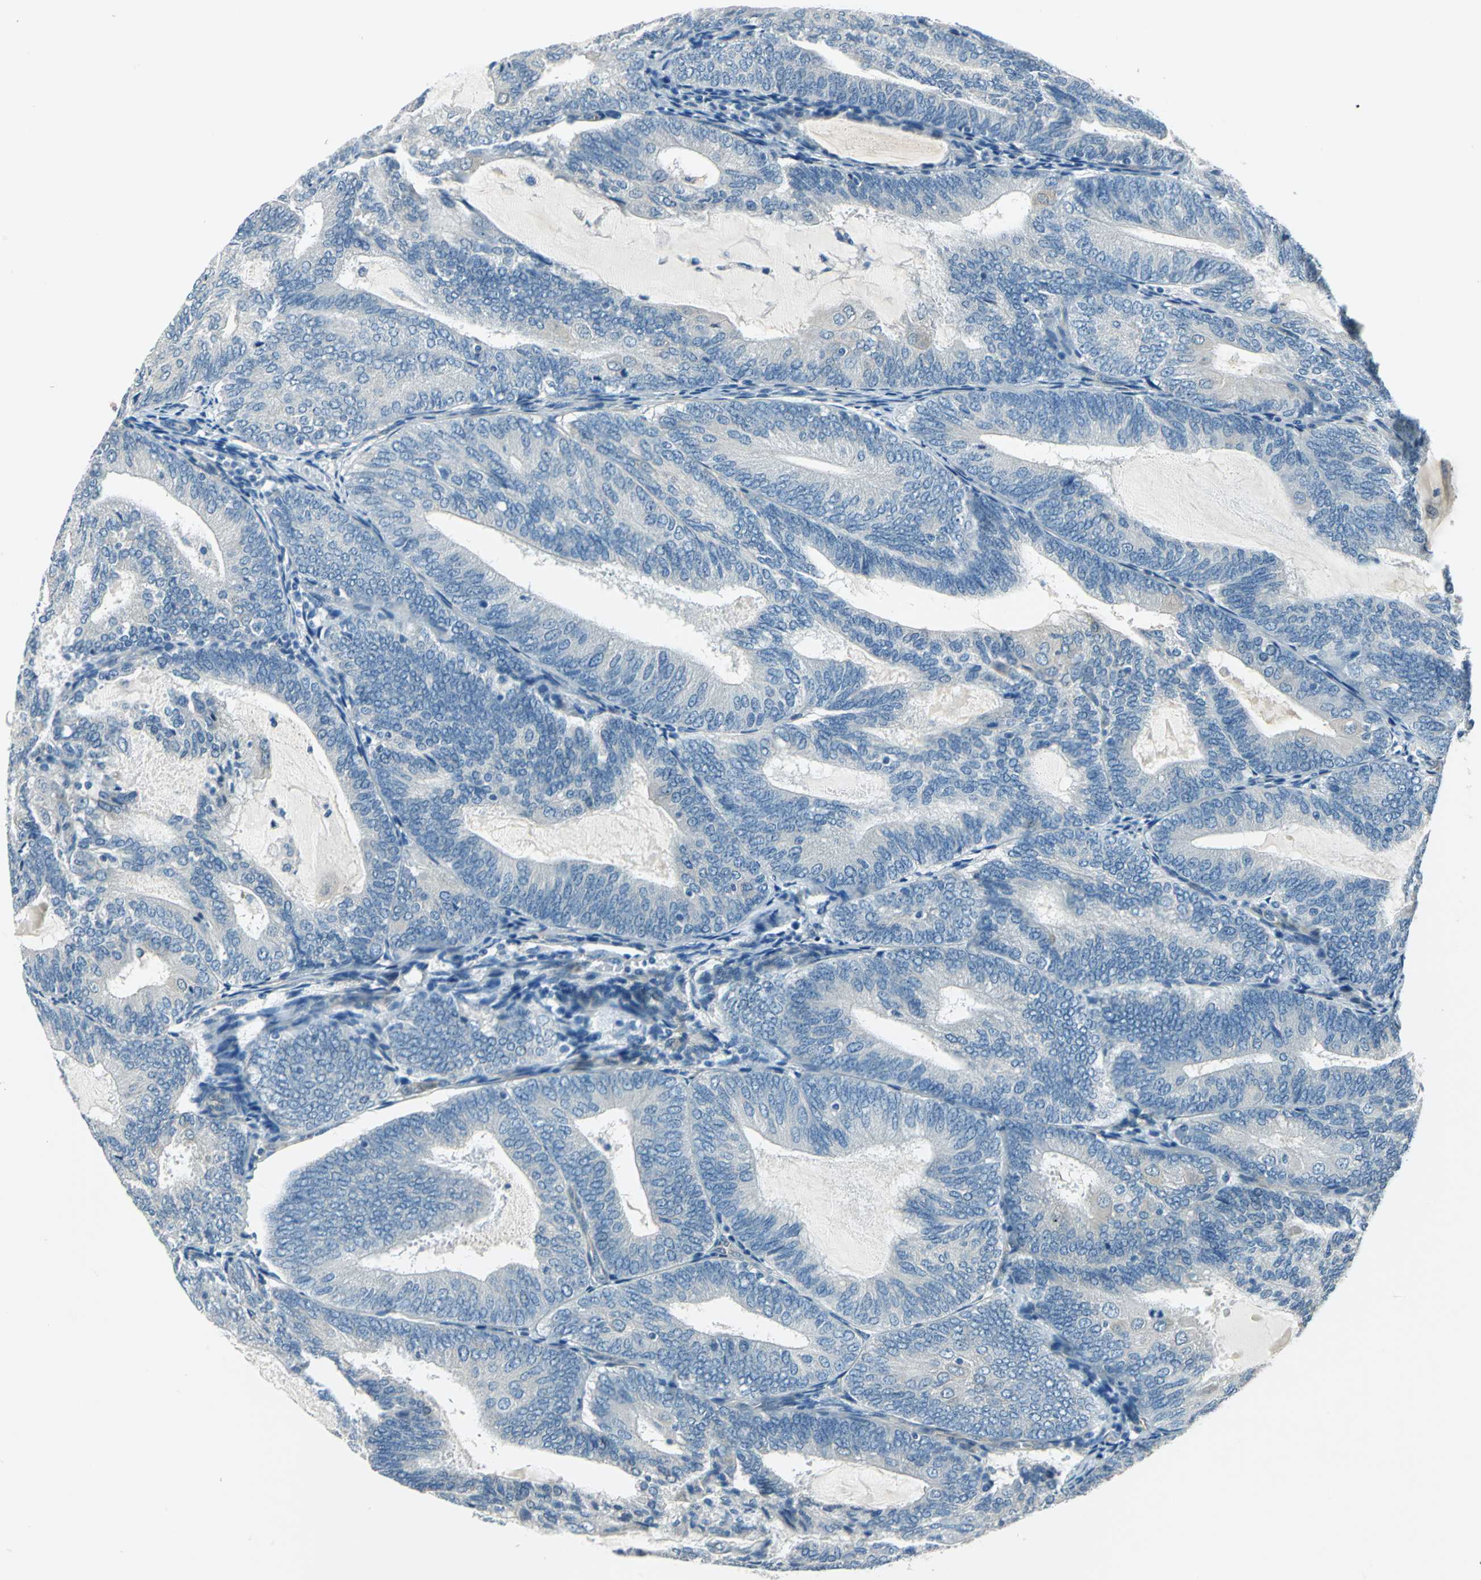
{"staining": {"intensity": "negative", "quantity": "none", "location": "none"}, "tissue": "endometrial cancer", "cell_type": "Tumor cells", "image_type": "cancer", "snomed": [{"axis": "morphology", "description": "Adenocarcinoma, NOS"}, {"axis": "topography", "description": "Endometrium"}], "caption": "This is an IHC photomicrograph of adenocarcinoma (endometrial). There is no expression in tumor cells.", "gene": "CDC42EP1", "patient": {"sex": "female", "age": 81}}